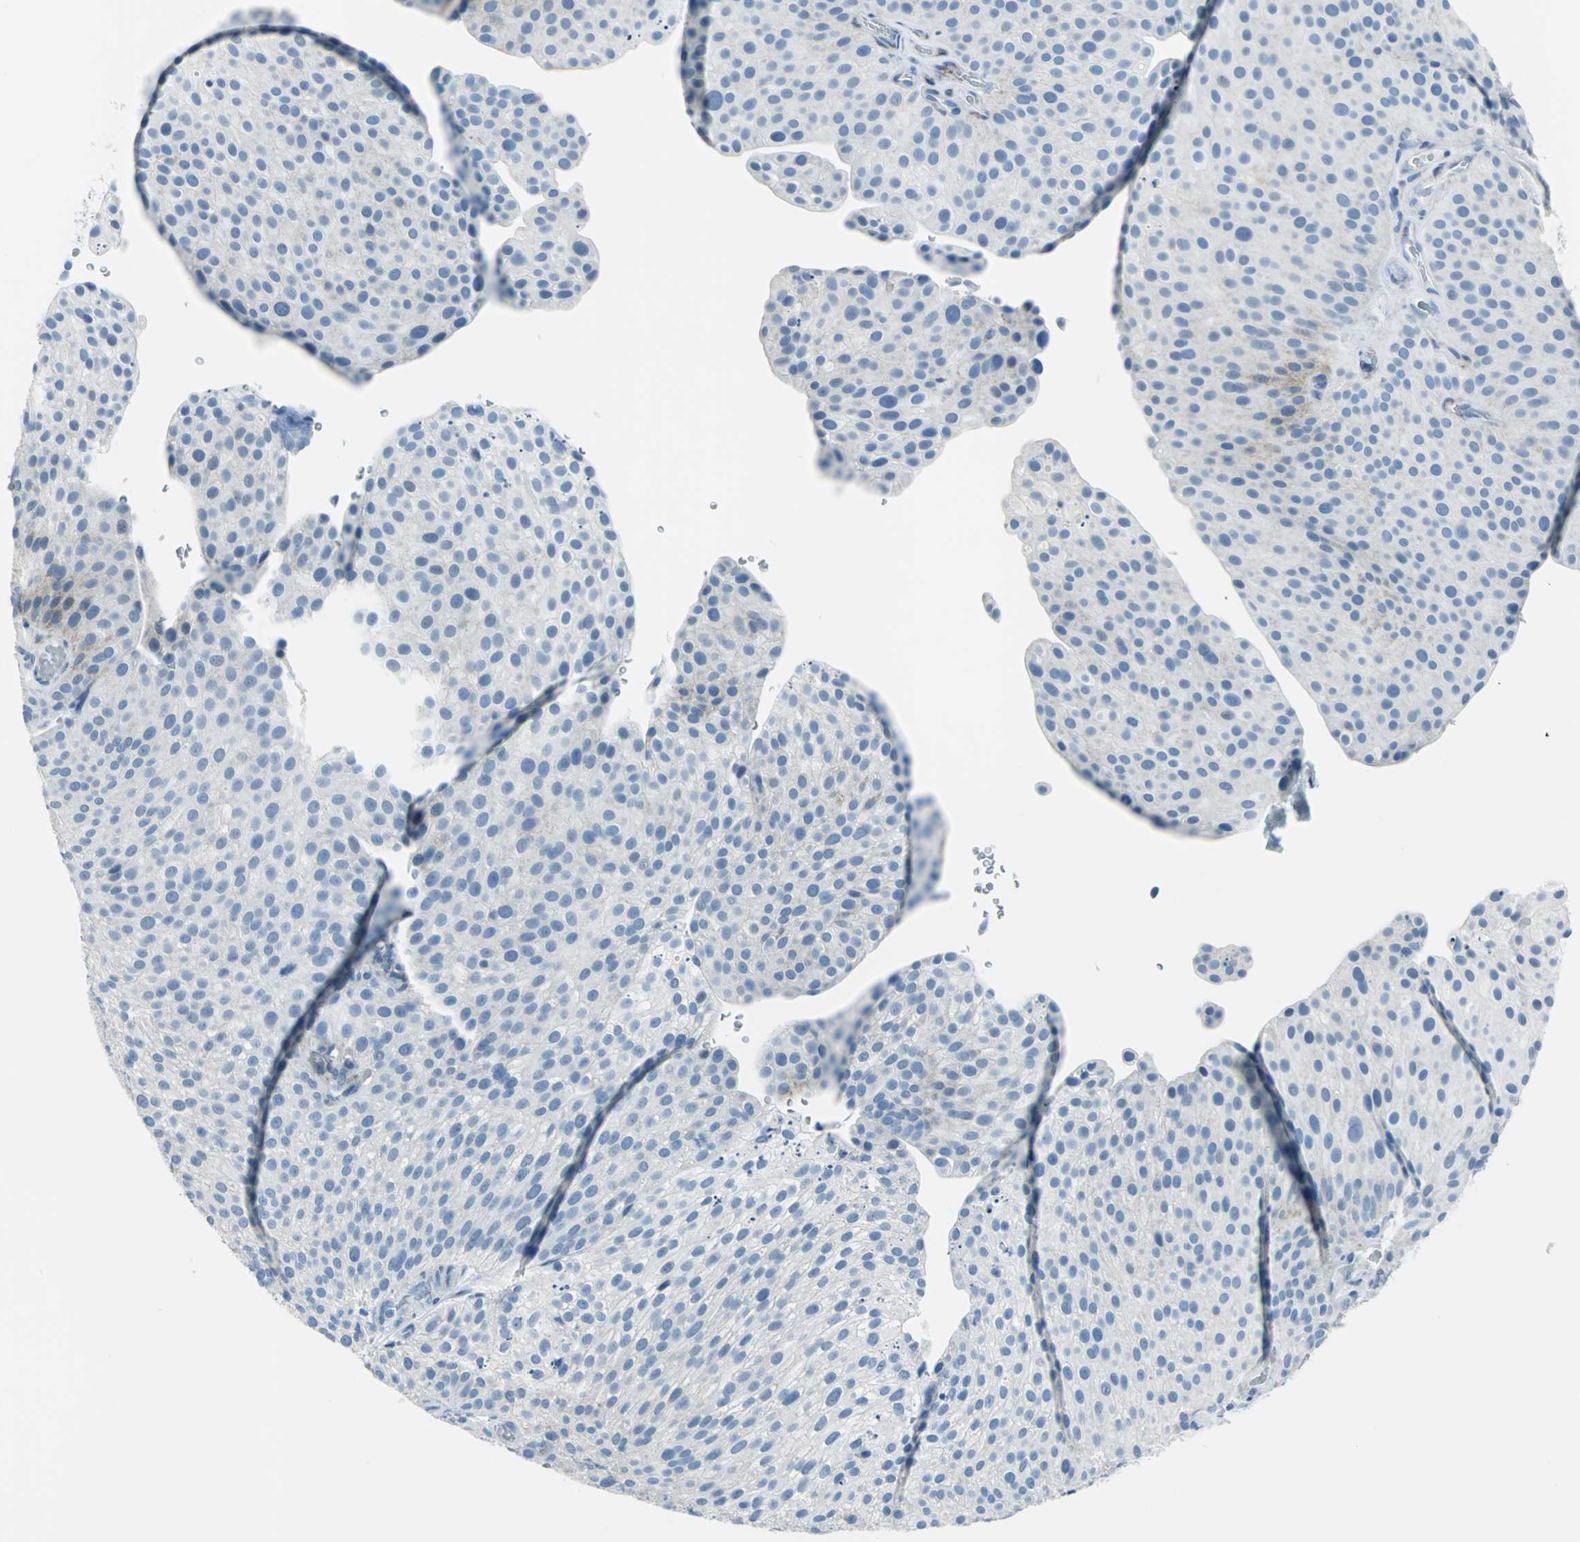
{"staining": {"intensity": "weak", "quantity": "<25%", "location": "cytoplasmic/membranous"}, "tissue": "urothelial cancer", "cell_type": "Tumor cells", "image_type": "cancer", "snomed": [{"axis": "morphology", "description": "Urothelial carcinoma, Low grade"}, {"axis": "topography", "description": "Smooth muscle"}, {"axis": "topography", "description": "Urinary bladder"}], "caption": "This is a photomicrograph of immunohistochemistry (IHC) staining of urothelial carcinoma (low-grade), which shows no positivity in tumor cells.", "gene": "DNAI2", "patient": {"sex": "male", "age": 60}}